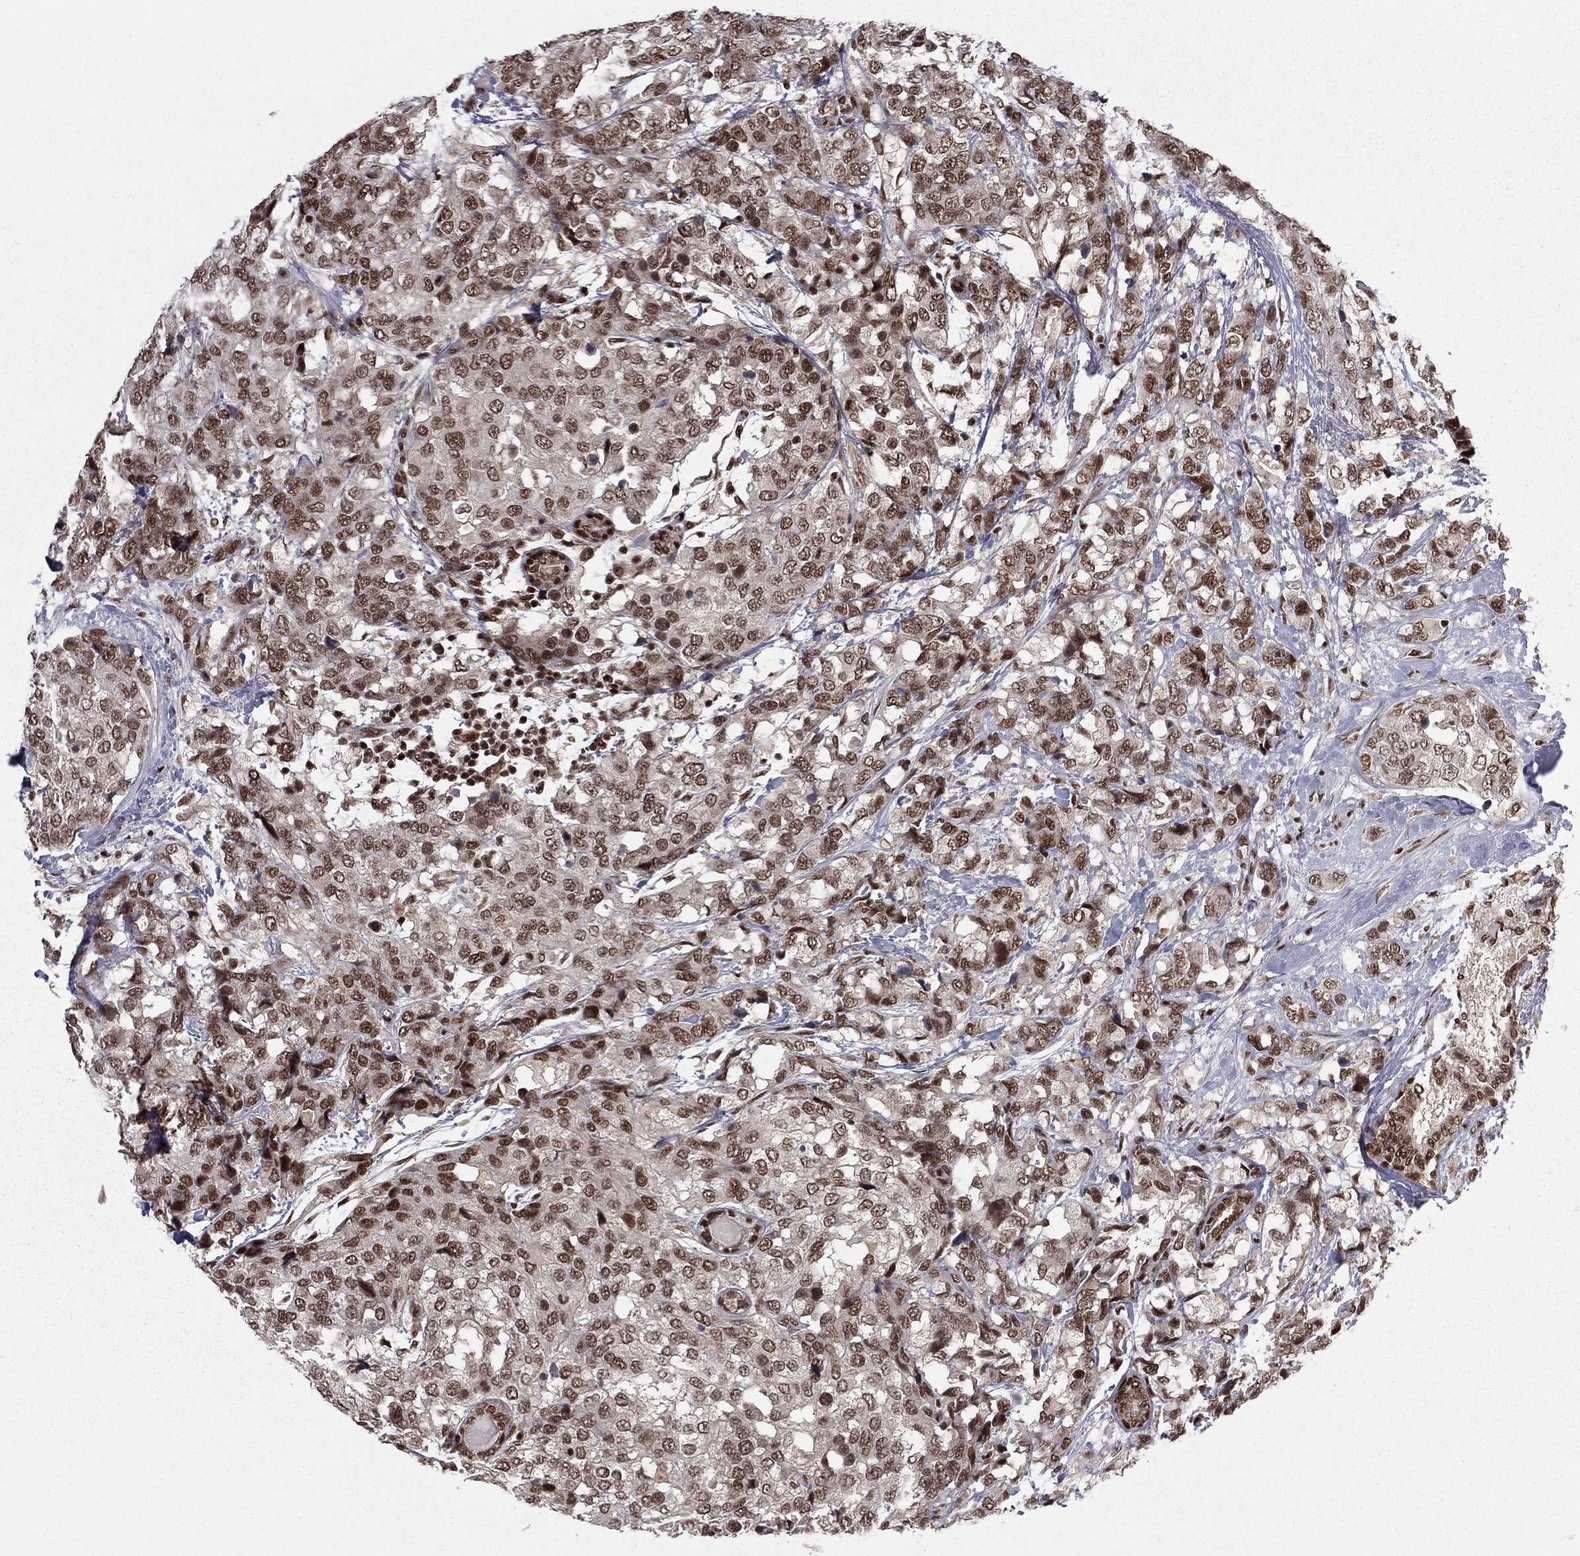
{"staining": {"intensity": "moderate", "quantity": ">75%", "location": "nuclear"}, "tissue": "breast cancer", "cell_type": "Tumor cells", "image_type": "cancer", "snomed": [{"axis": "morphology", "description": "Lobular carcinoma"}, {"axis": "topography", "description": "Breast"}], "caption": "IHC of human breast cancer (lobular carcinoma) demonstrates medium levels of moderate nuclear expression in about >75% of tumor cells.", "gene": "NFYB", "patient": {"sex": "female", "age": 59}}